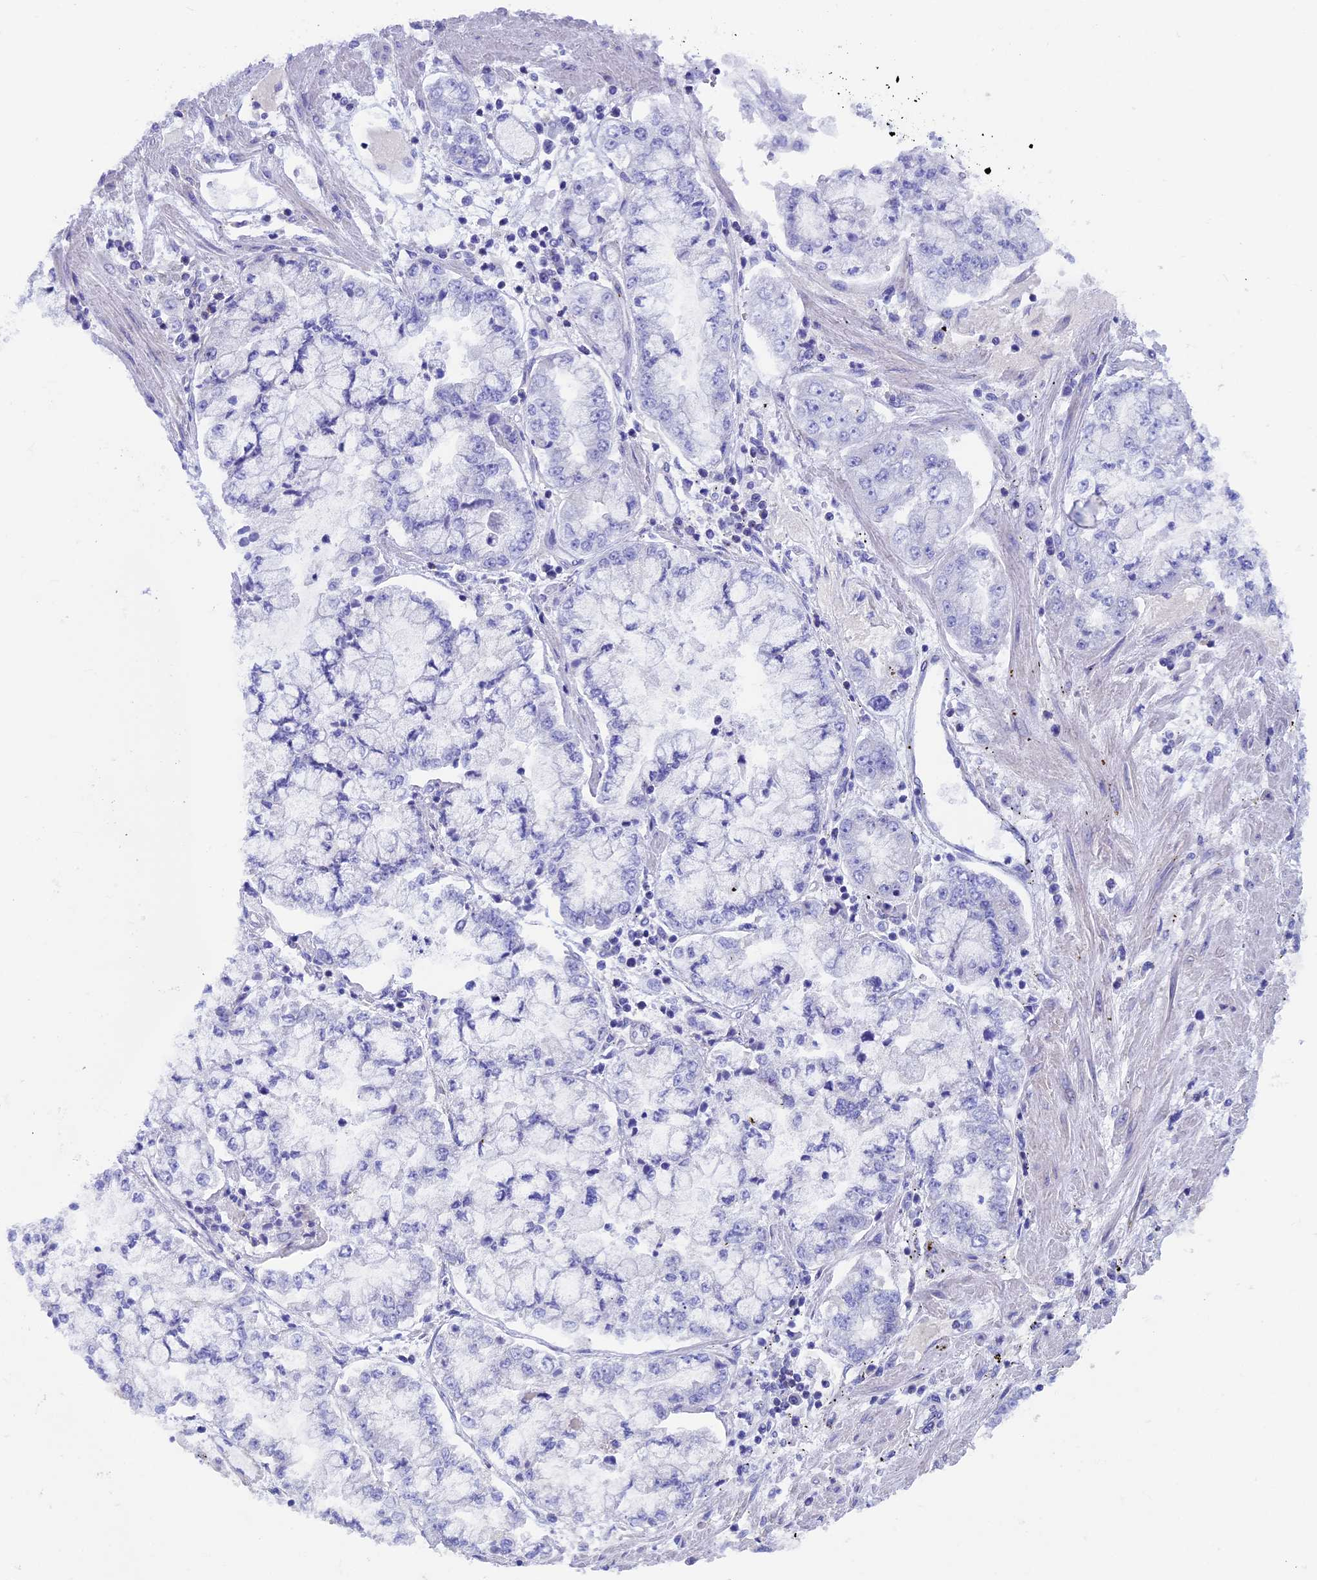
{"staining": {"intensity": "negative", "quantity": "none", "location": "none"}, "tissue": "stomach cancer", "cell_type": "Tumor cells", "image_type": "cancer", "snomed": [{"axis": "morphology", "description": "Adenocarcinoma, NOS"}, {"axis": "topography", "description": "Stomach"}], "caption": "An immunohistochemistry (IHC) image of stomach cancer is shown. There is no staining in tumor cells of stomach cancer.", "gene": "SEPTIN1", "patient": {"sex": "male", "age": 76}}